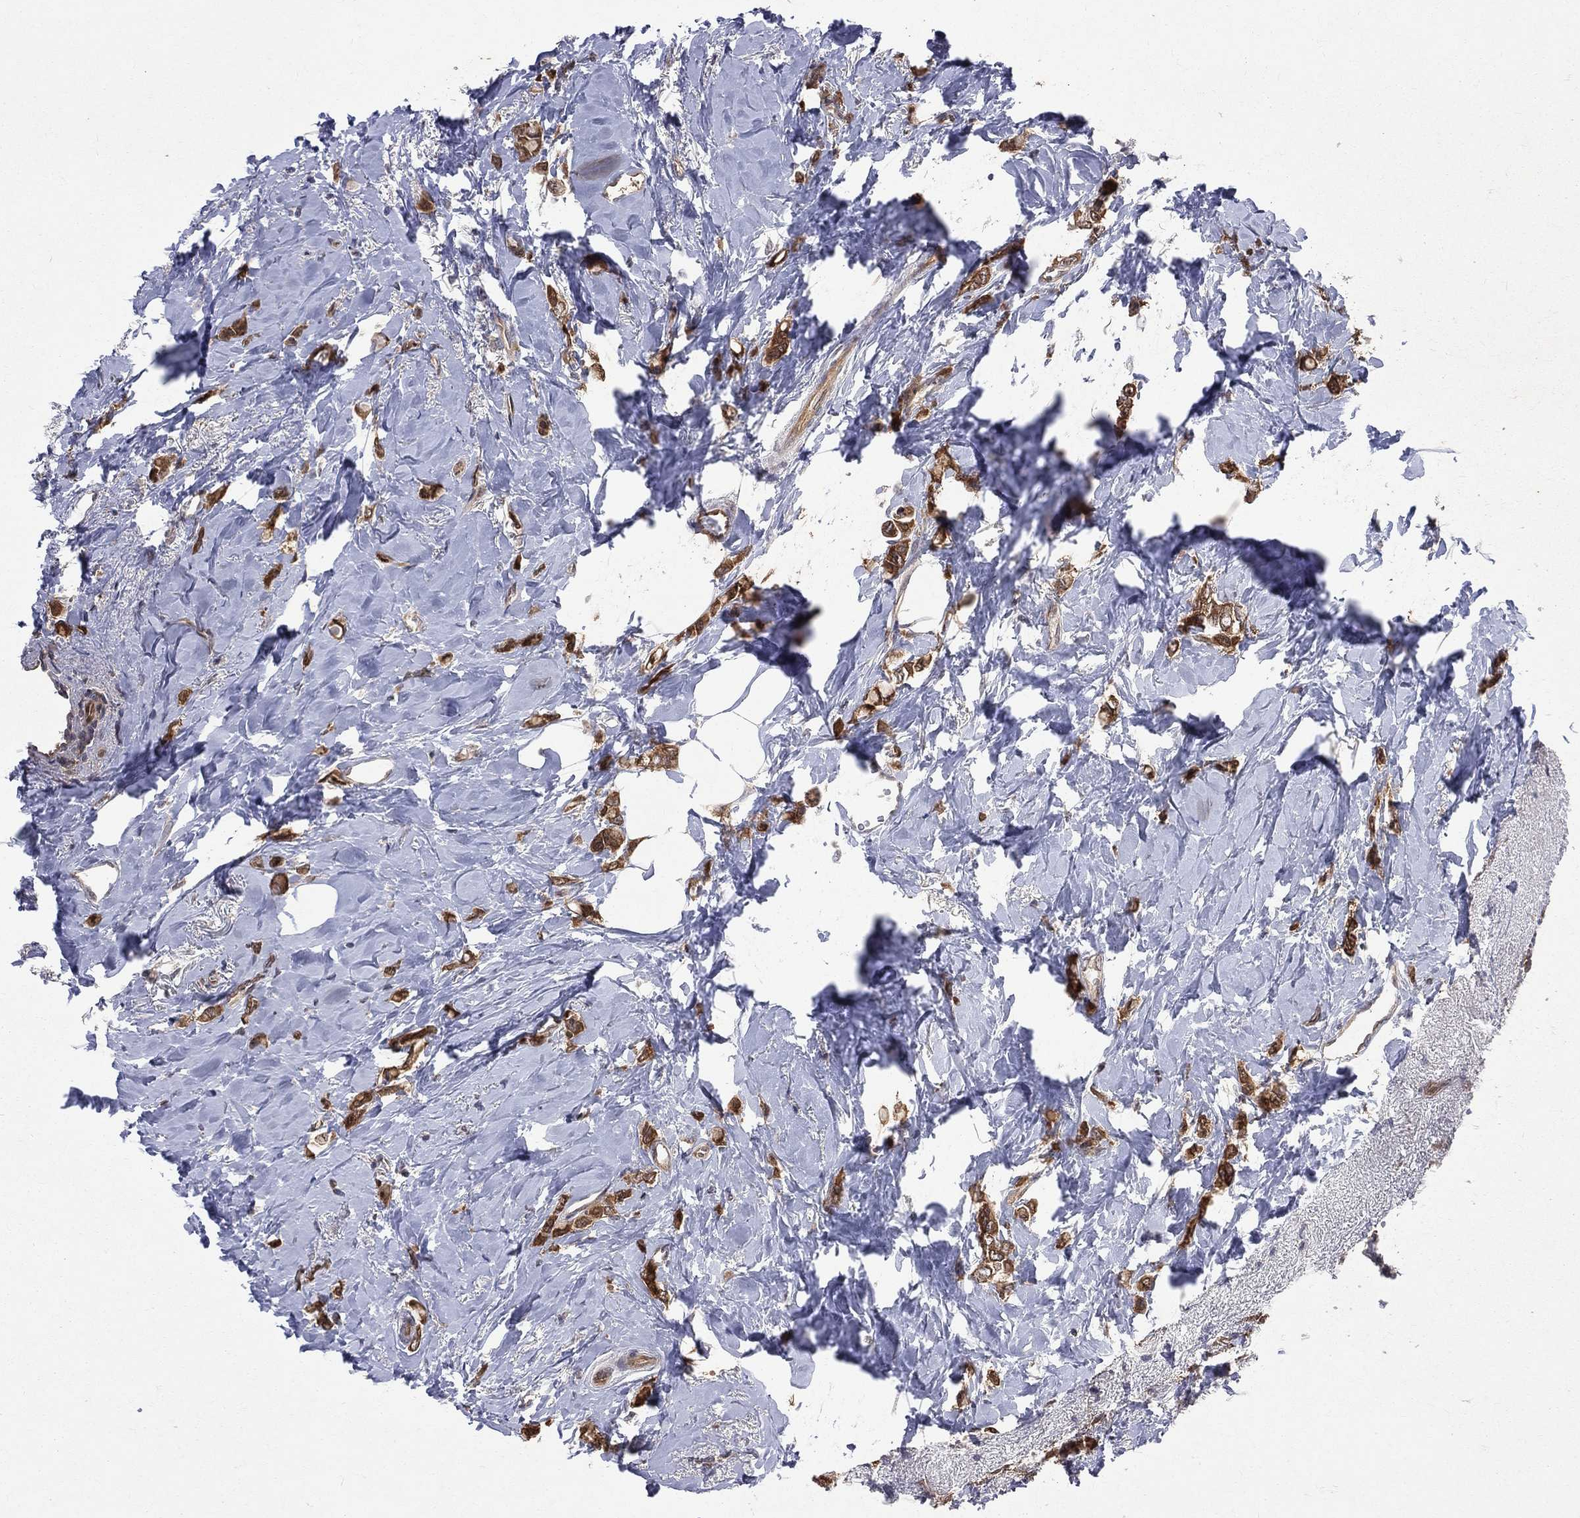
{"staining": {"intensity": "strong", "quantity": ">75%", "location": "cytoplasmic/membranous"}, "tissue": "breast cancer", "cell_type": "Tumor cells", "image_type": "cancer", "snomed": [{"axis": "morphology", "description": "Lobular carcinoma"}, {"axis": "topography", "description": "Breast"}], "caption": "Protein staining of breast cancer tissue reveals strong cytoplasmic/membranous expression in approximately >75% of tumor cells.", "gene": "GMPR2", "patient": {"sex": "female", "age": 66}}